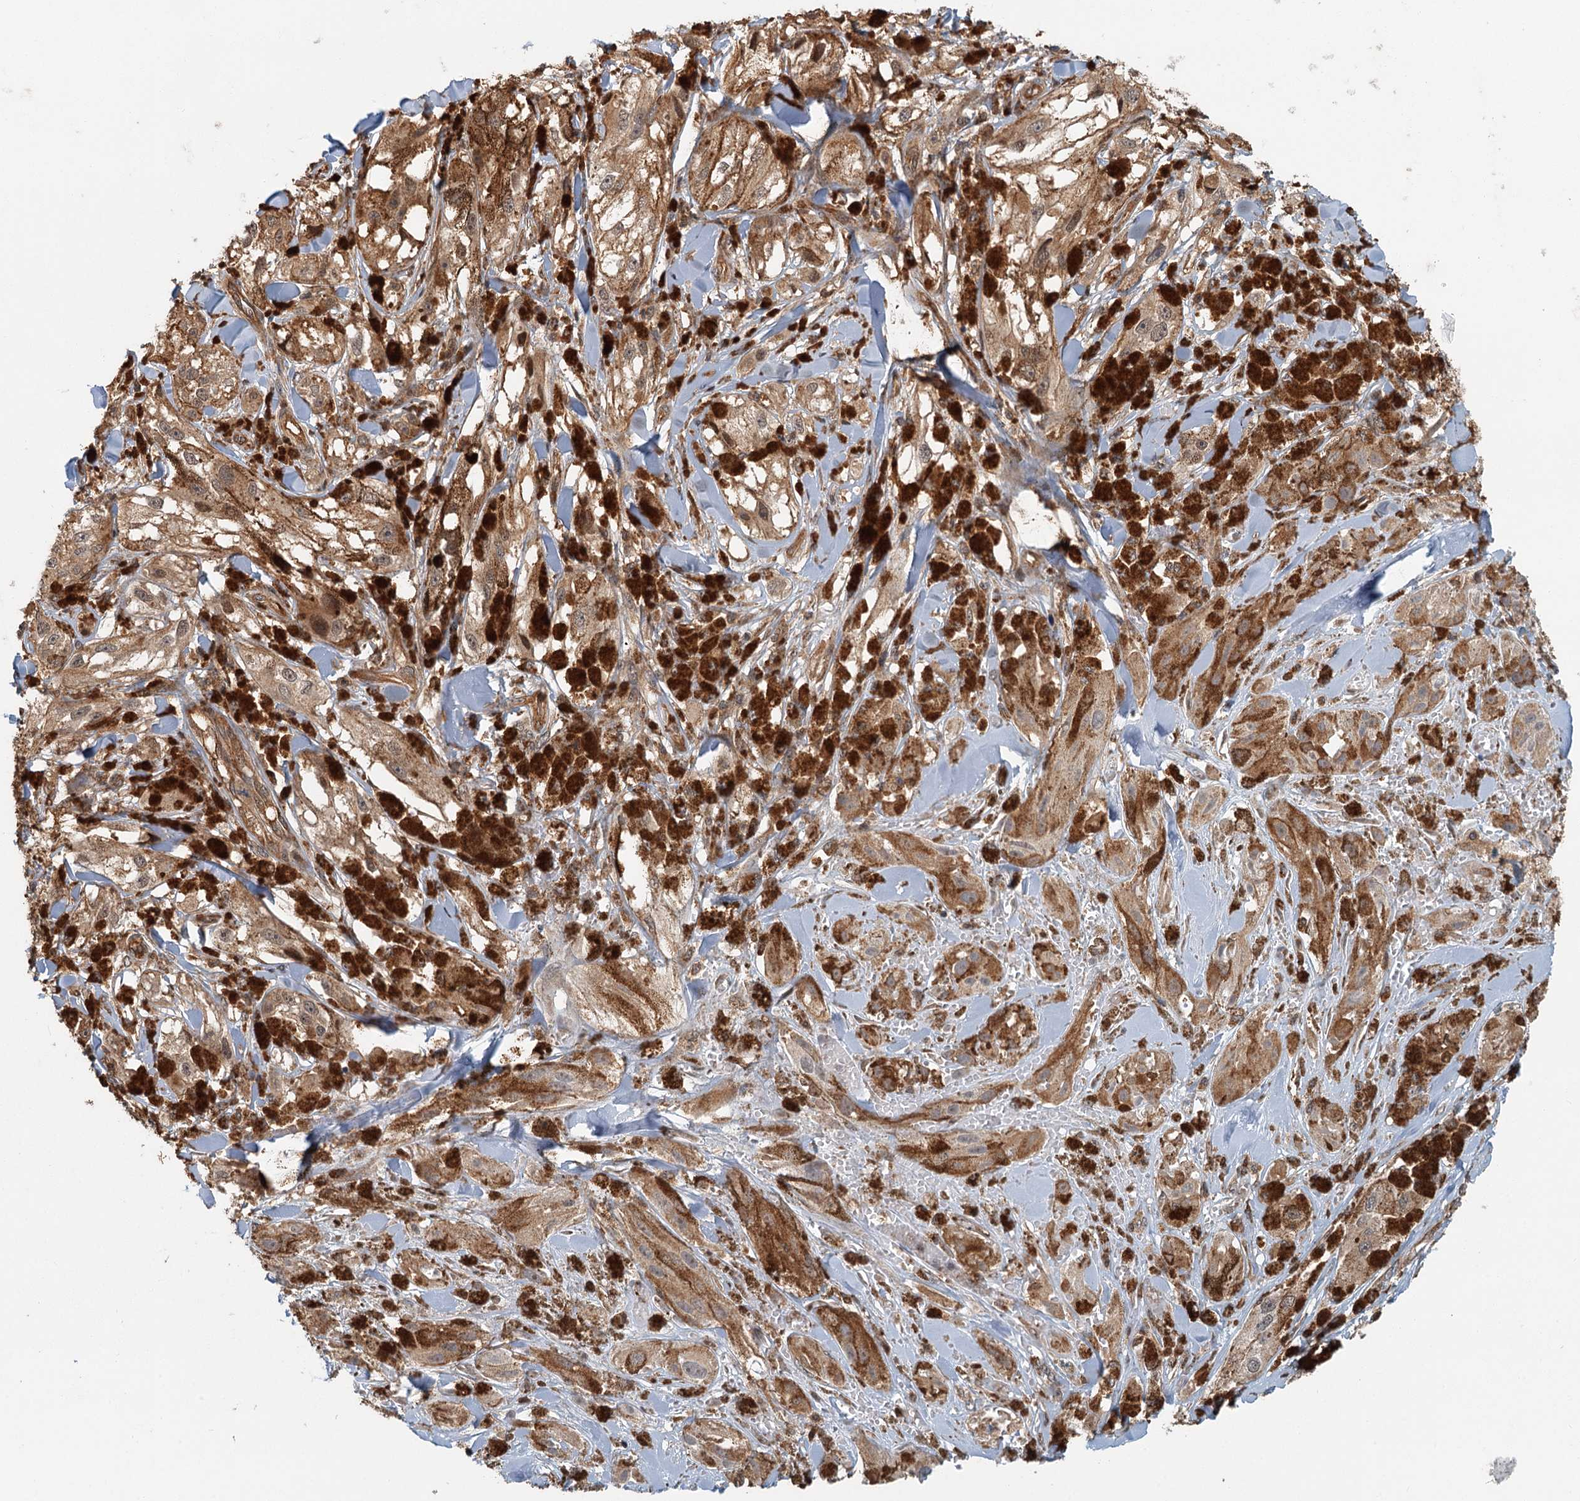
{"staining": {"intensity": "moderate", "quantity": ">75%", "location": "cytoplasmic/membranous"}, "tissue": "melanoma", "cell_type": "Tumor cells", "image_type": "cancer", "snomed": [{"axis": "morphology", "description": "Malignant melanoma, NOS"}, {"axis": "topography", "description": "Skin"}], "caption": "The histopathology image demonstrates immunohistochemical staining of melanoma. There is moderate cytoplasmic/membranous expression is identified in approximately >75% of tumor cells.", "gene": "ZNF527", "patient": {"sex": "male", "age": 88}}